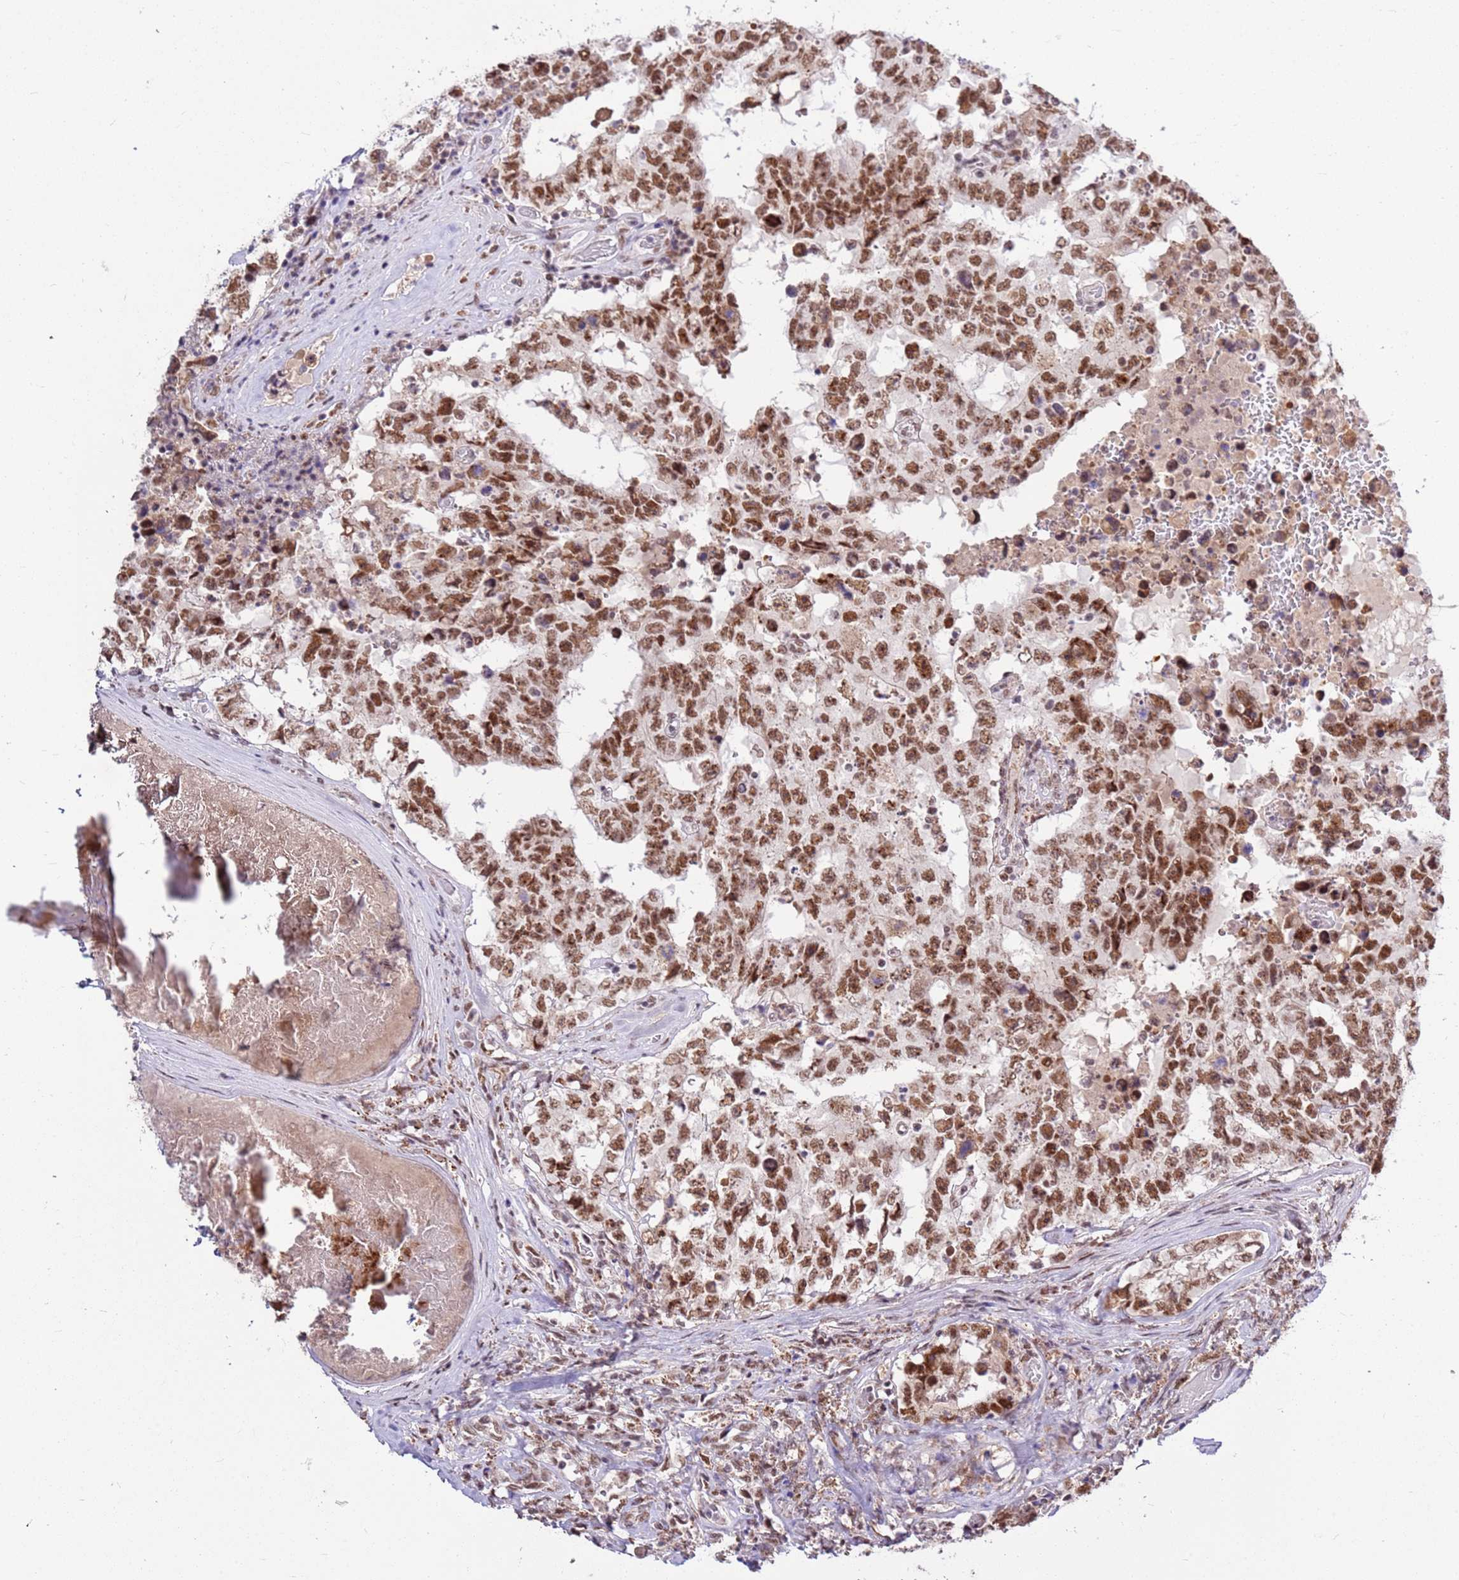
{"staining": {"intensity": "moderate", "quantity": ">75%", "location": "nuclear"}, "tissue": "testis cancer", "cell_type": "Tumor cells", "image_type": "cancer", "snomed": [{"axis": "morphology", "description": "Normal tissue, NOS"}, {"axis": "morphology", "description": "Carcinoma, Embryonal, NOS"}, {"axis": "topography", "description": "Testis"}, {"axis": "topography", "description": "Epididymis"}], "caption": "Protein staining of embryonal carcinoma (testis) tissue reveals moderate nuclear expression in about >75% of tumor cells. Immunohistochemistry (ihc) stains the protein in brown and the nuclei are stained blue.", "gene": "AKAP8L", "patient": {"sex": "male", "age": 25}}